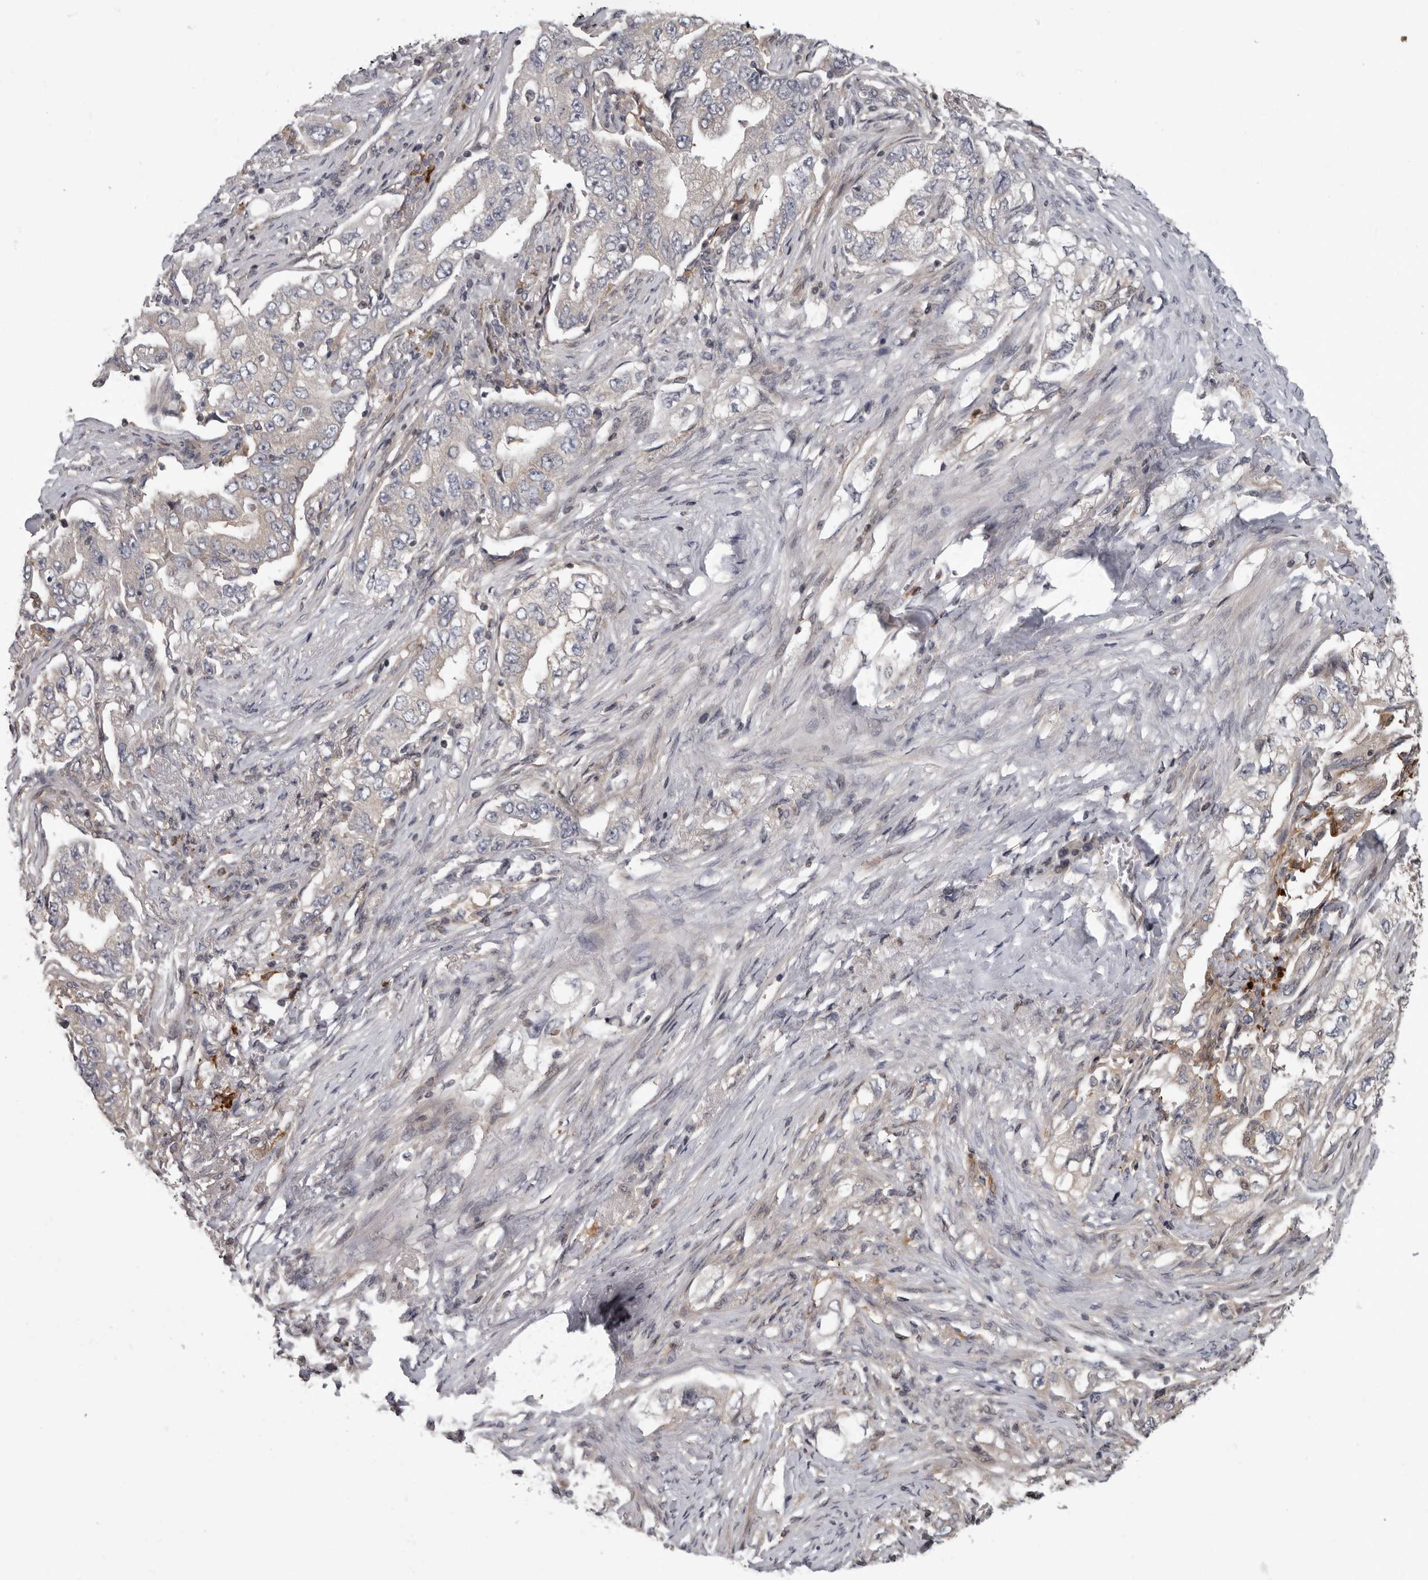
{"staining": {"intensity": "negative", "quantity": "none", "location": "none"}, "tissue": "lung cancer", "cell_type": "Tumor cells", "image_type": "cancer", "snomed": [{"axis": "morphology", "description": "Adenocarcinoma, NOS"}, {"axis": "topography", "description": "Lung"}], "caption": "Lung cancer was stained to show a protein in brown. There is no significant staining in tumor cells.", "gene": "FGFR4", "patient": {"sex": "female", "age": 51}}